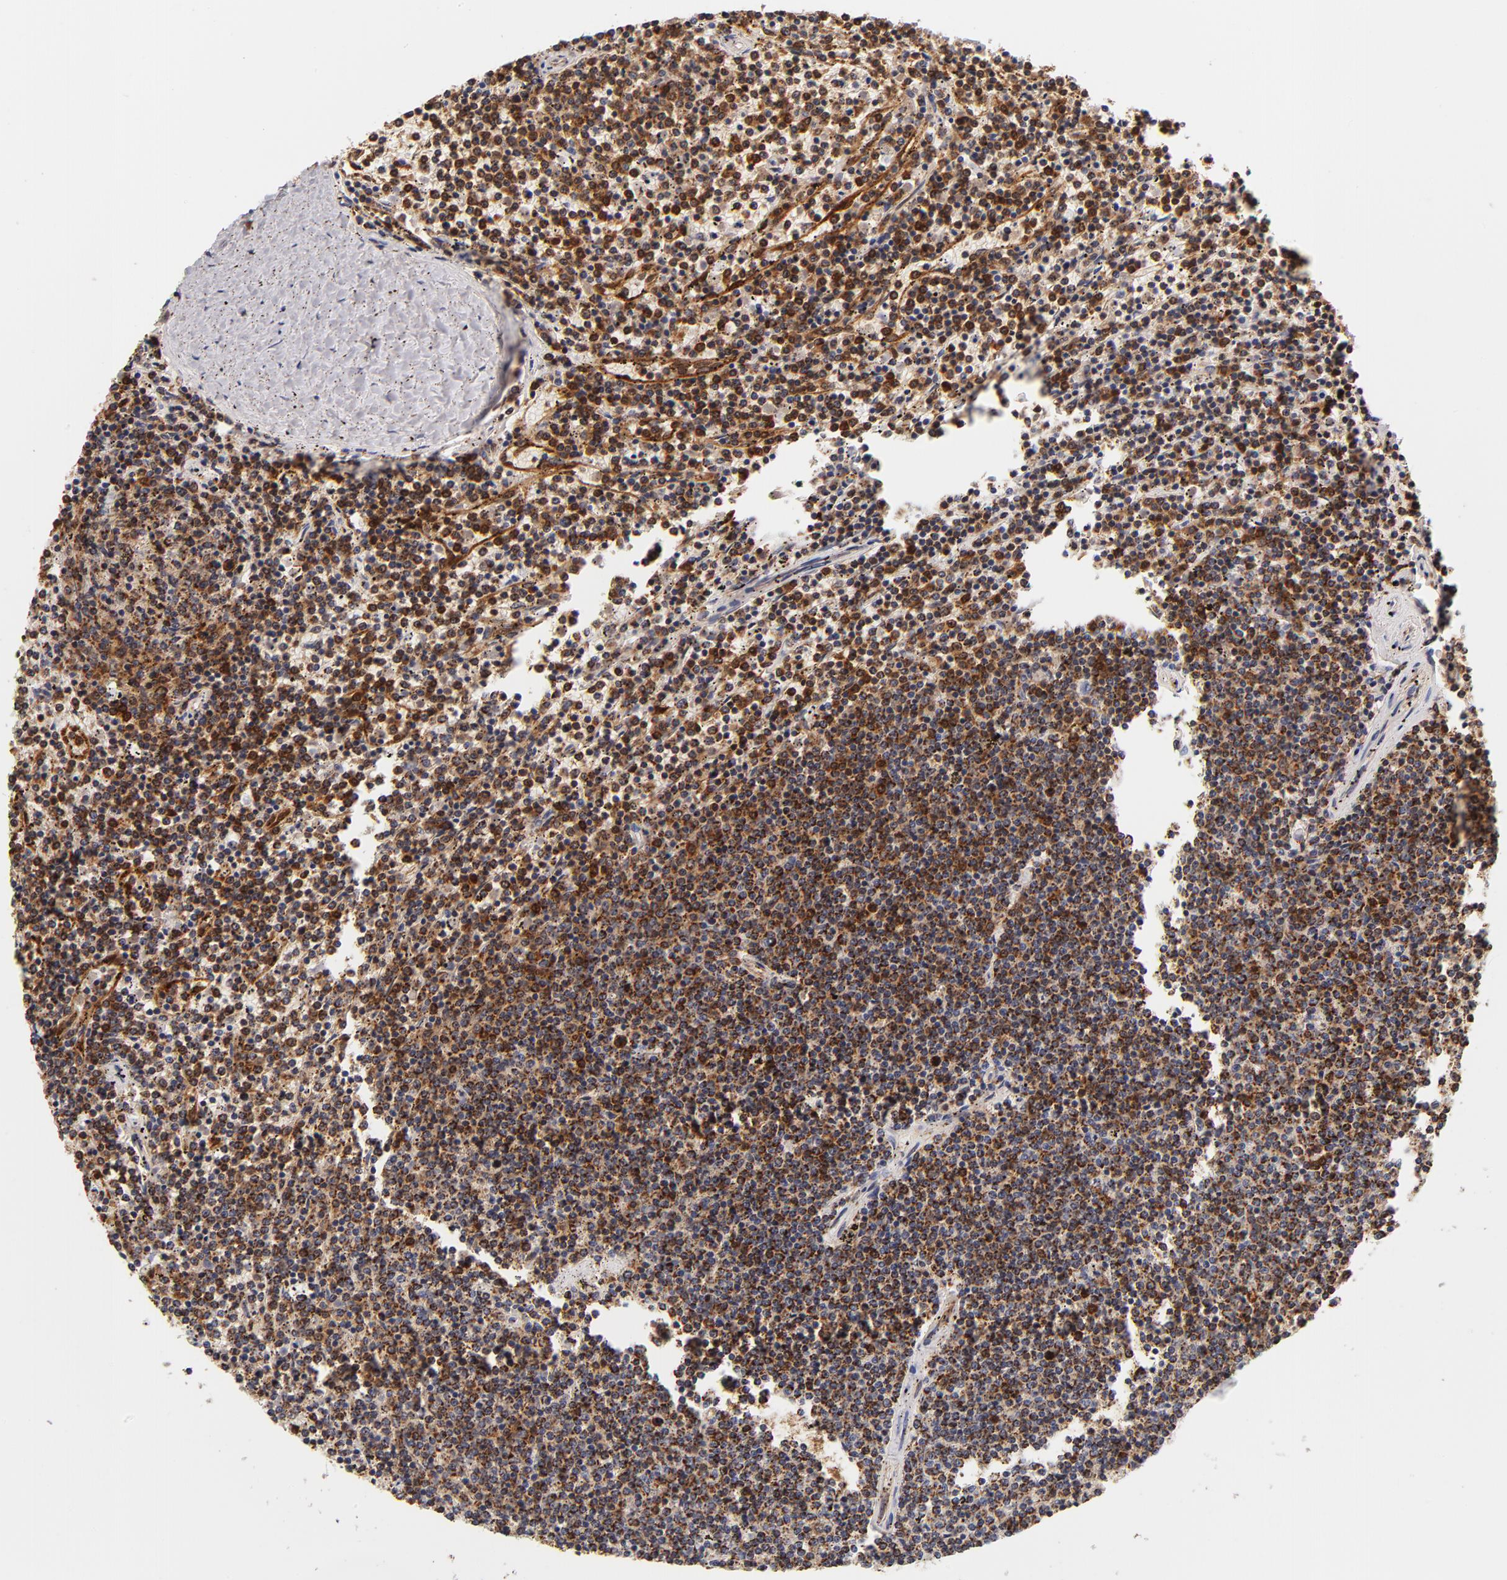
{"staining": {"intensity": "strong", "quantity": ">75%", "location": "cytoplasmic/membranous"}, "tissue": "lymphoma", "cell_type": "Tumor cells", "image_type": "cancer", "snomed": [{"axis": "morphology", "description": "Malignant lymphoma, non-Hodgkin's type, Low grade"}, {"axis": "topography", "description": "Spleen"}], "caption": "Lymphoma tissue displays strong cytoplasmic/membranous staining in about >75% of tumor cells, visualized by immunohistochemistry.", "gene": "ECHS1", "patient": {"sex": "female", "age": 50}}